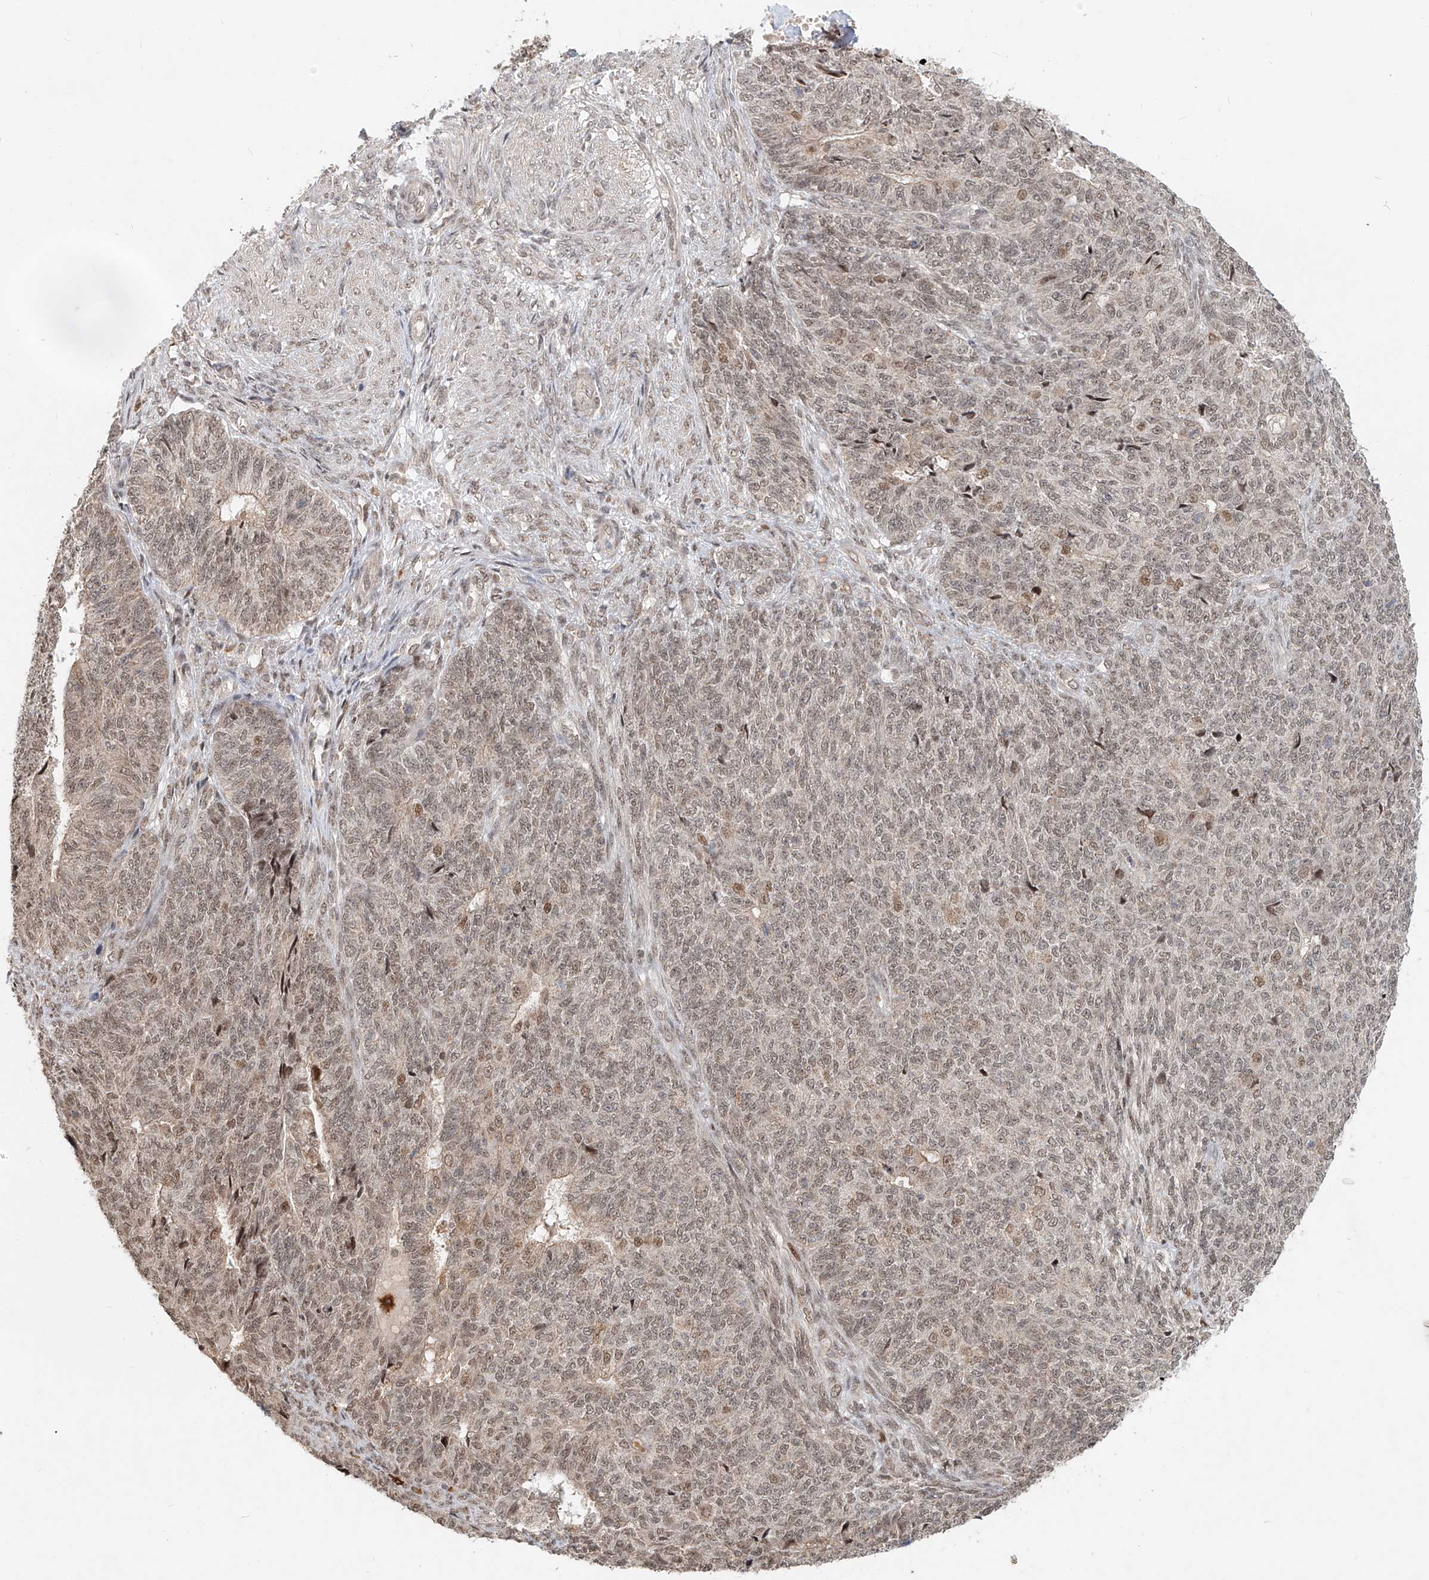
{"staining": {"intensity": "weak", "quantity": ">75%", "location": "nuclear"}, "tissue": "endometrial cancer", "cell_type": "Tumor cells", "image_type": "cancer", "snomed": [{"axis": "morphology", "description": "Adenocarcinoma, NOS"}, {"axis": "topography", "description": "Endometrium"}], "caption": "Immunohistochemistry (IHC) (DAB (3,3'-diaminobenzidine)) staining of human endometrial adenocarcinoma shows weak nuclear protein expression in approximately >75% of tumor cells.", "gene": "SYTL3", "patient": {"sex": "female", "age": 32}}